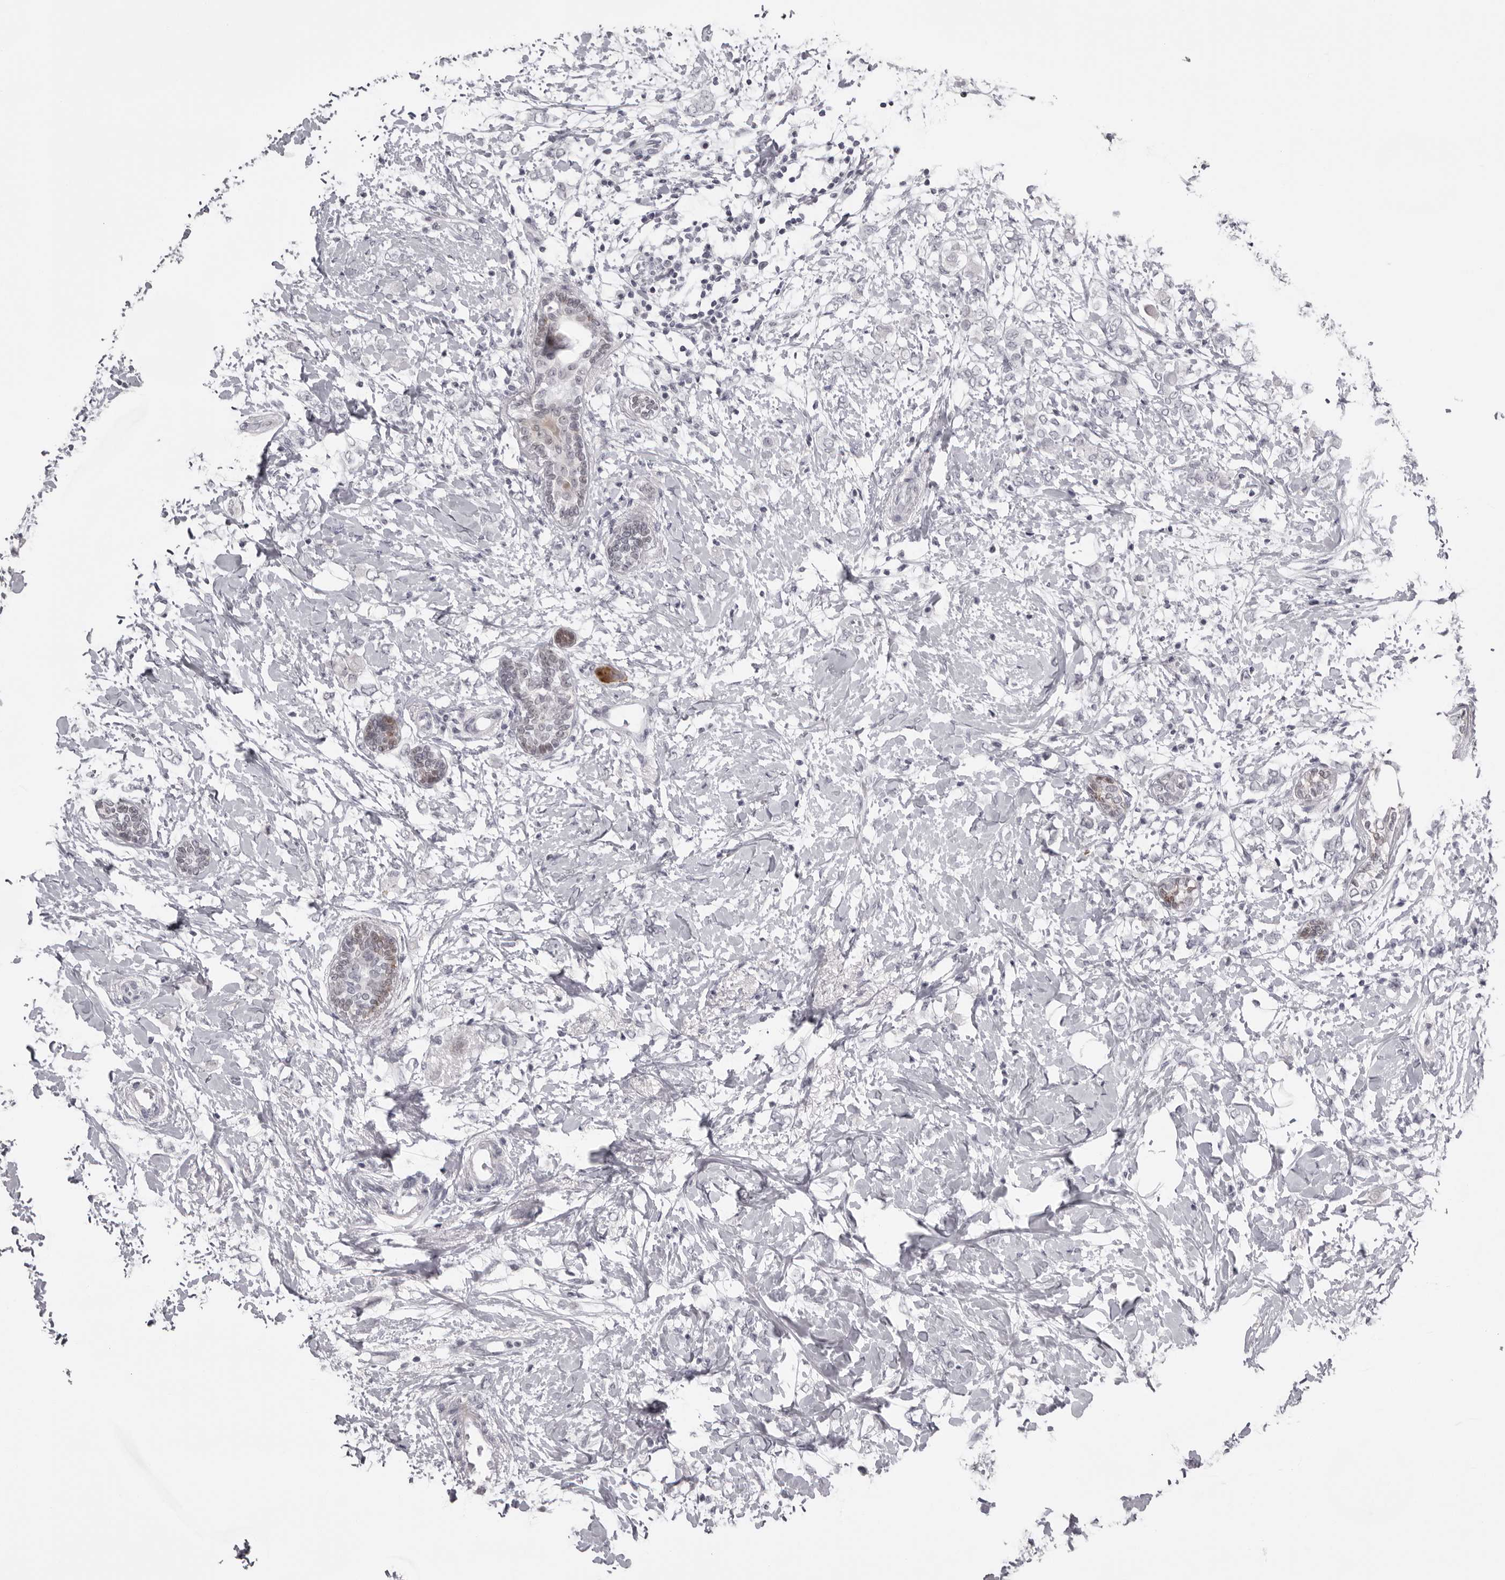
{"staining": {"intensity": "negative", "quantity": "none", "location": "none"}, "tissue": "breast cancer", "cell_type": "Tumor cells", "image_type": "cancer", "snomed": [{"axis": "morphology", "description": "Normal tissue, NOS"}, {"axis": "morphology", "description": "Lobular carcinoma"}, {"axis": "topography", "description": "Breast"}], "caption": "An image of lobular carcinoma (breast) stained for a protein reveals no brown staining in tumor cells.", "gene": "NUDT18", "patient": {"sex": "female", "age": 47}}